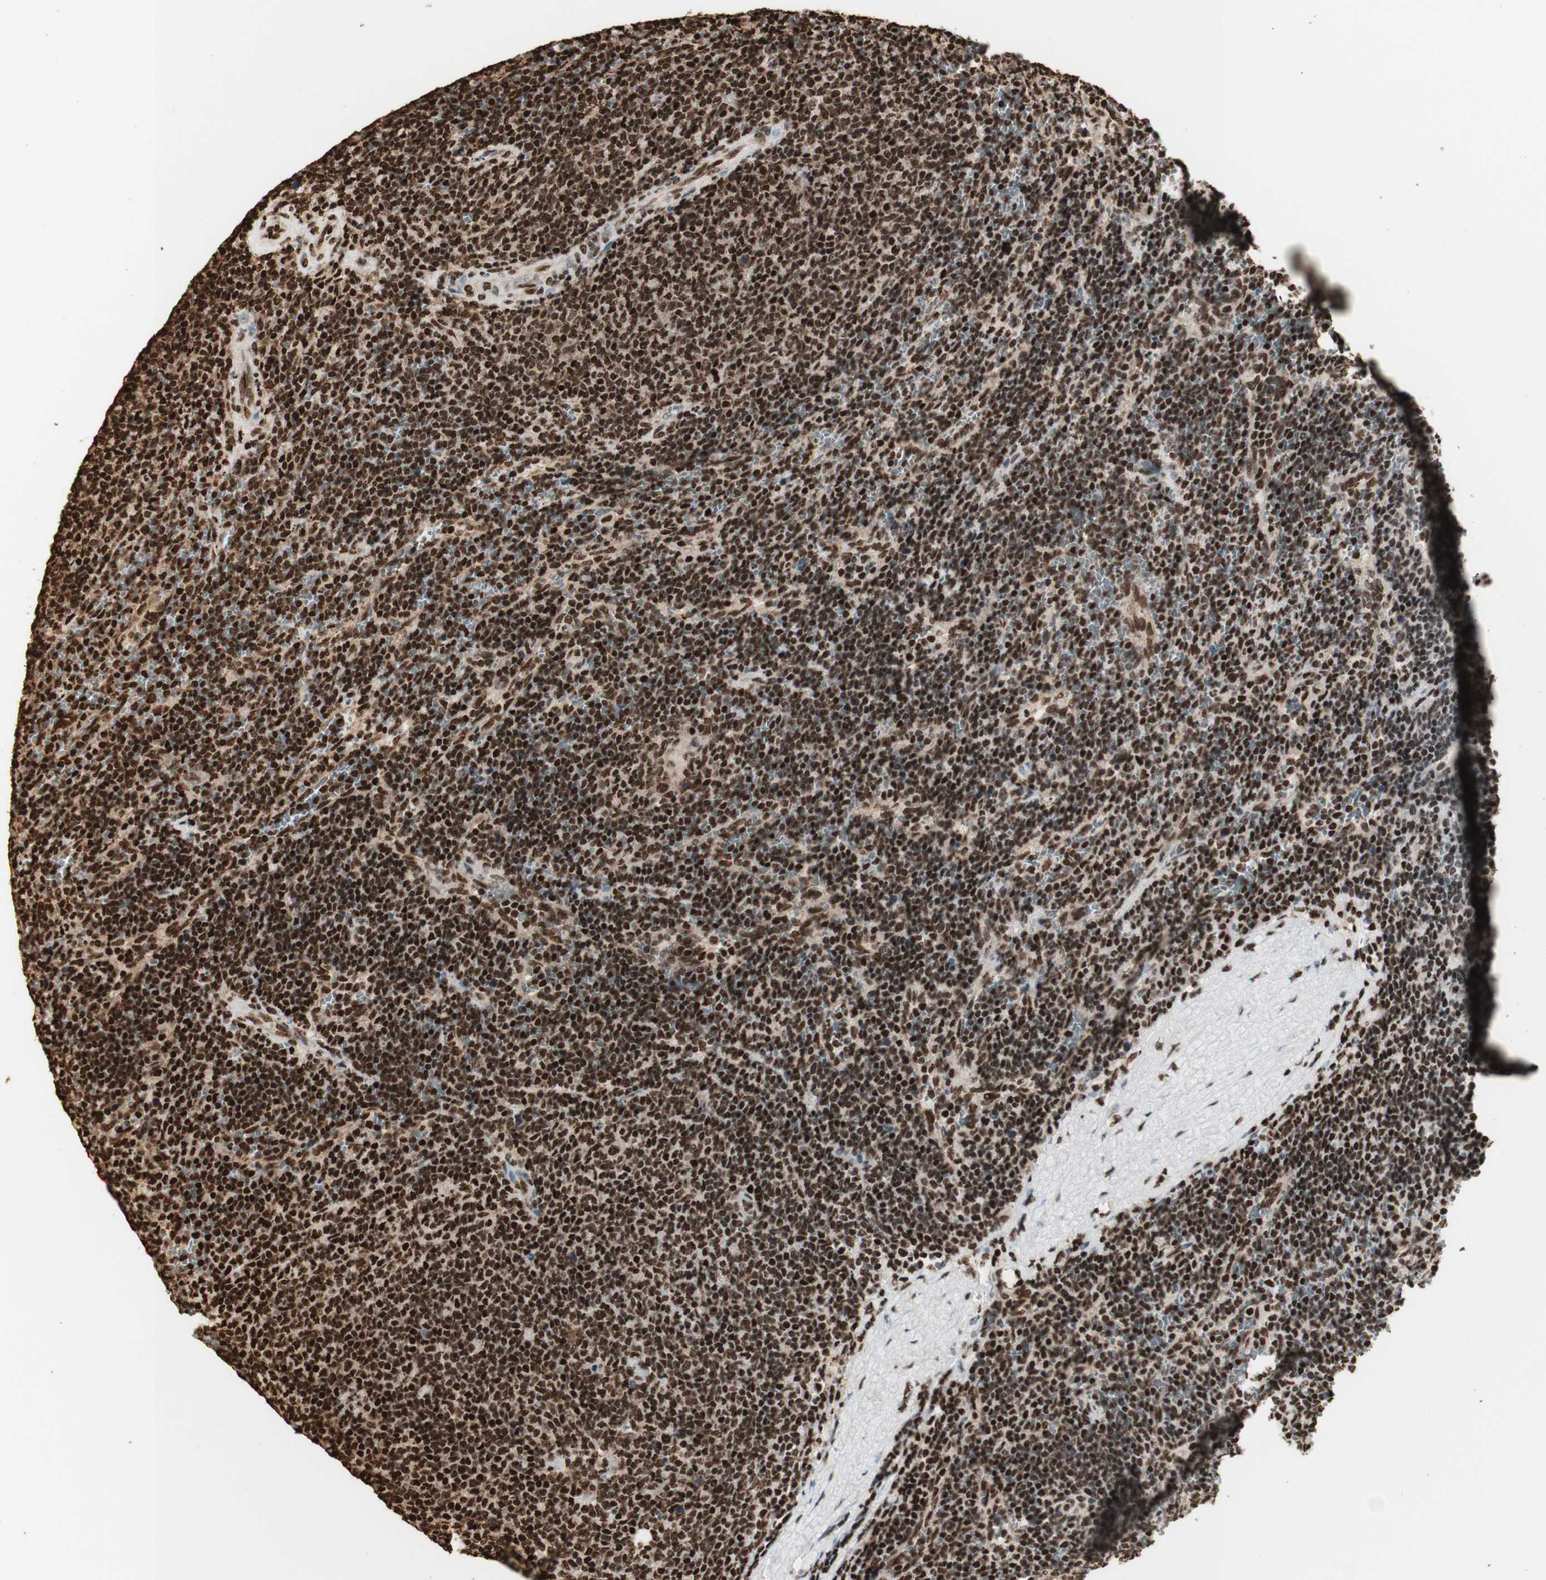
{"staining": {"intensity": "strong", "quantity": ">75%", "location": "nuclear"}, "tissue": "lymphoma", "cell_type": "Tumor cells", "image_type": "cancer", "snomed": [{"axis": "morphology", "description": "Malignant lymphoma, non-Hodgkin's type, Low grade"}, {"axis": "topography", "description": "Spleen"}], "caption": "Lymphoma stained with immunohistochemistry displays strong nuclear staining in about >75% of tumor cells.", "gene": "HNRNPA2B1", "patient": {"sex": "female", "age": 50}}